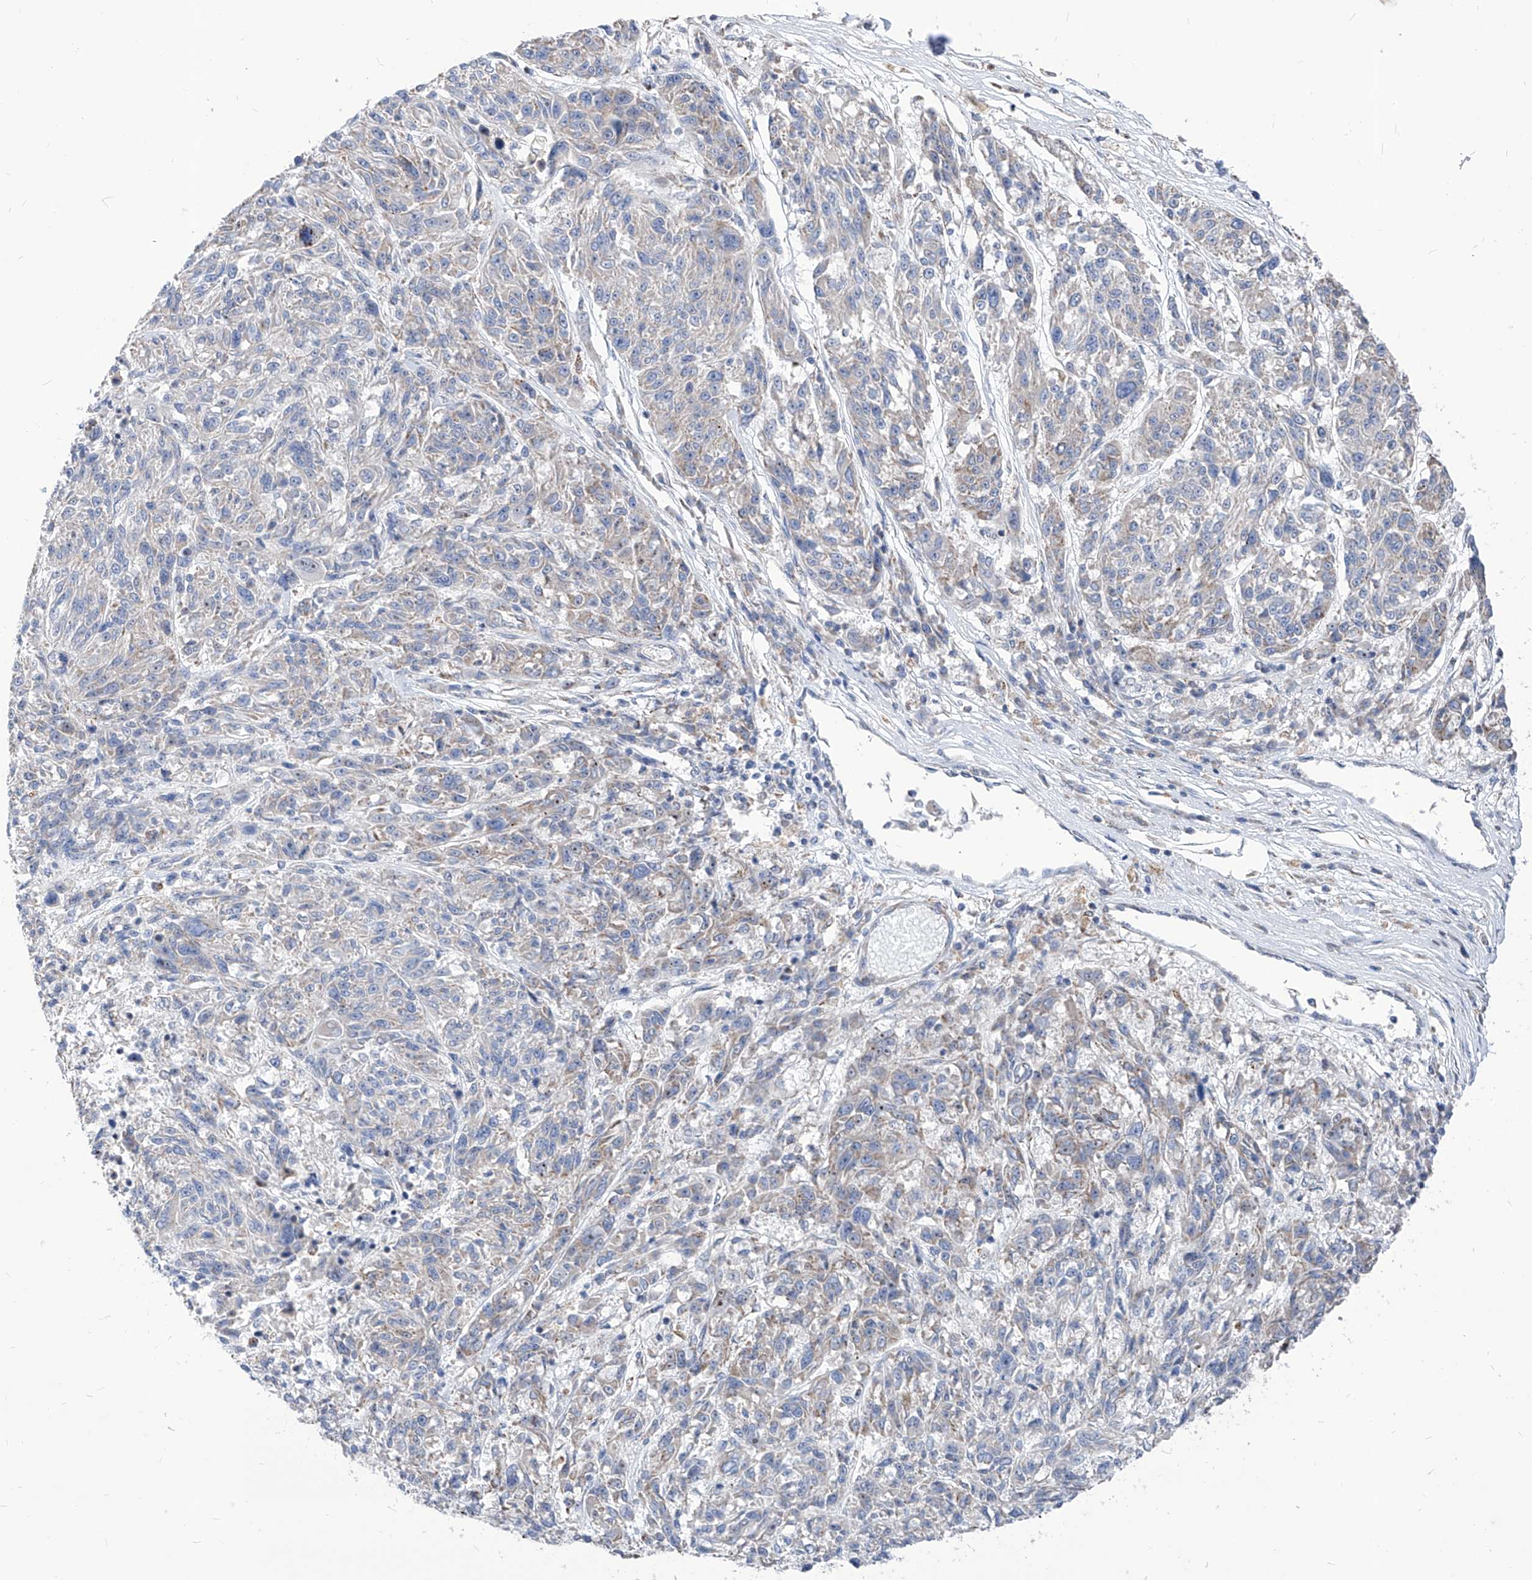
{"staining": {"intensity": "negative", "quantity": "none", "location": "none"}, "tissue": "melanoma", "cell_type": "Tumor cells", "image_type": "cancer", "snomed": [{"axis": "morphology", "description": "Malignant melanoma, NOS"}, {"axis": "topography", "description": "Skin"}], "caption": "IHC image of human malignant melanoma stained for a protein (brown), which exhibits no positivity in tumor cells.", "gene": "AGPS", "patient": {"sex": "male", "age": 53}}